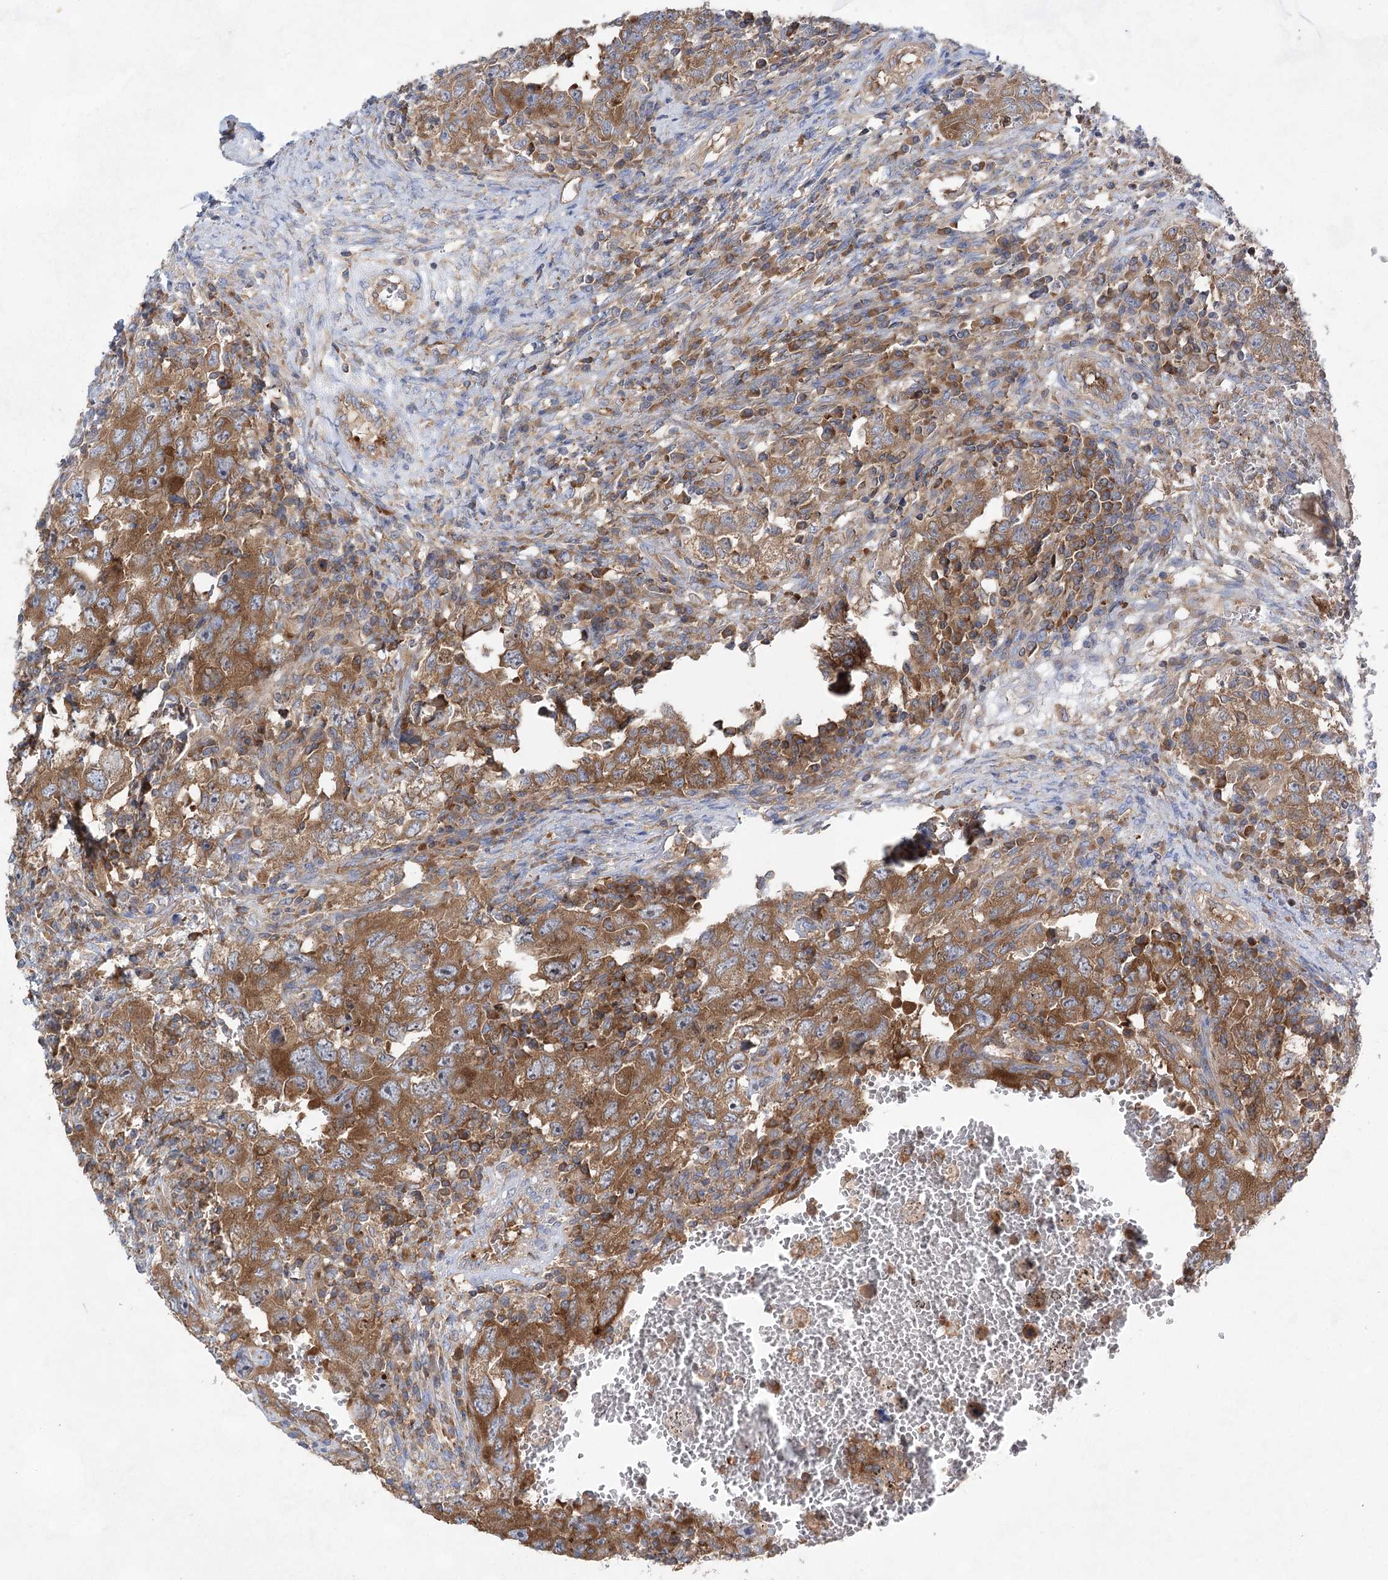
{"staining": {"intensity": "moderate", "quantity": ">75%", "location": "cytoplasmic/membranous"}, "tissue": "testis cancer", "cell_type": "Tumor cells", "image_type": "cancer", "snomed": [{"axis": "morphology", "description": "Carcinoma, Embryonal, NOS"}, {"axis": "topography", "description": "Testis"}], "caption": "Testis embryonal carcinoma stained with a protein marker demonstrates moderate staining in tumor cells.", "gene": "EIF3A", "patient": {"sex": "male", "age": 26}}